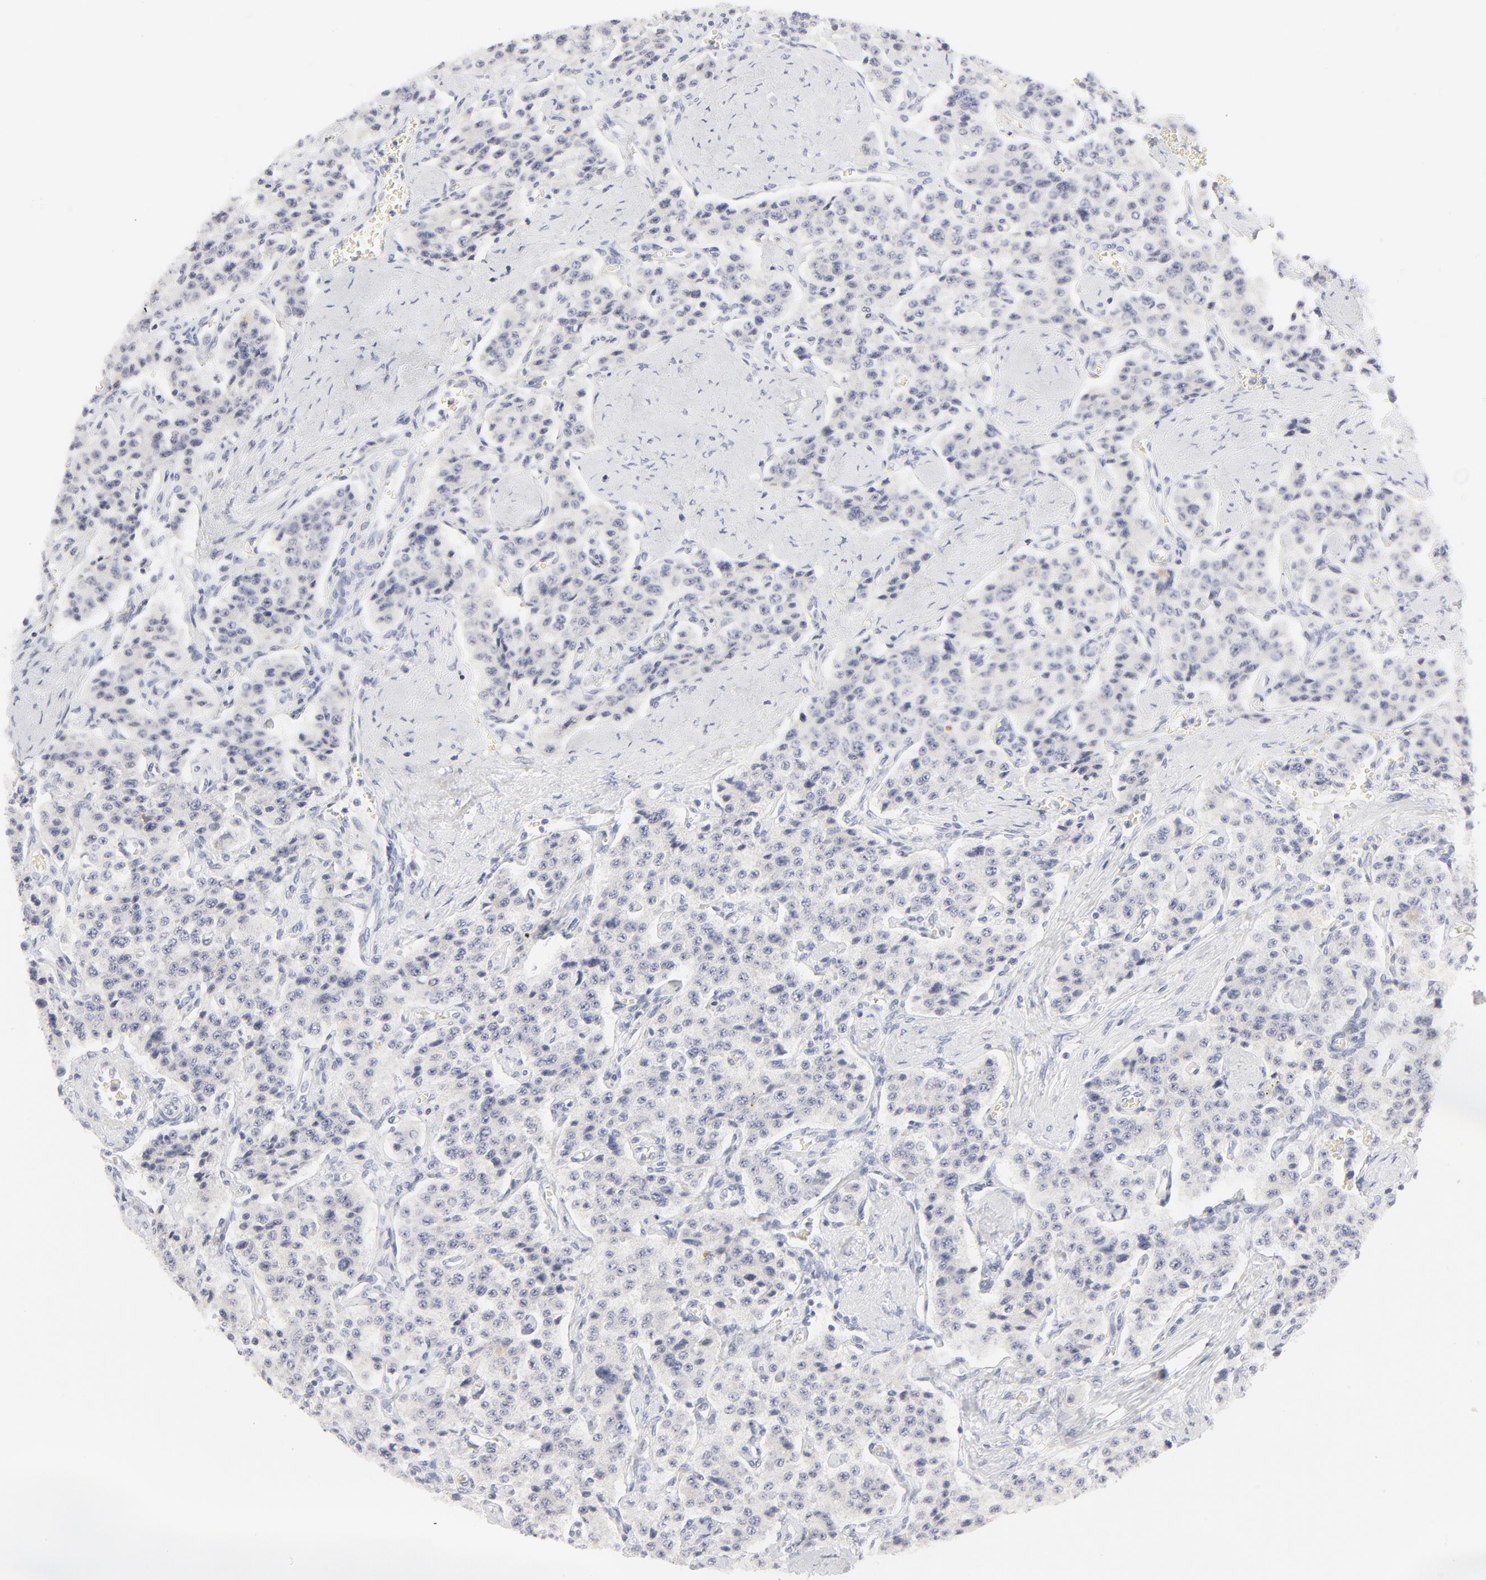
{"staining": {"intensity": "negative", "quantity": "none", "location": "none"}, "tissue": "carcinoid", "cell_type": "Tumor cells", "image_type": "cancer", "snomed": [{"axis": "morphology", "description": "Carcinoid, malignant, NOS"}, {"axis": "topography", "description": "Small intestine"}], "caption": "The micrograph displays no significant staining in tumor cells of malignant carcinoid.", "gene": "ELF3", "patient": {"sex": "male", "age": 52}}